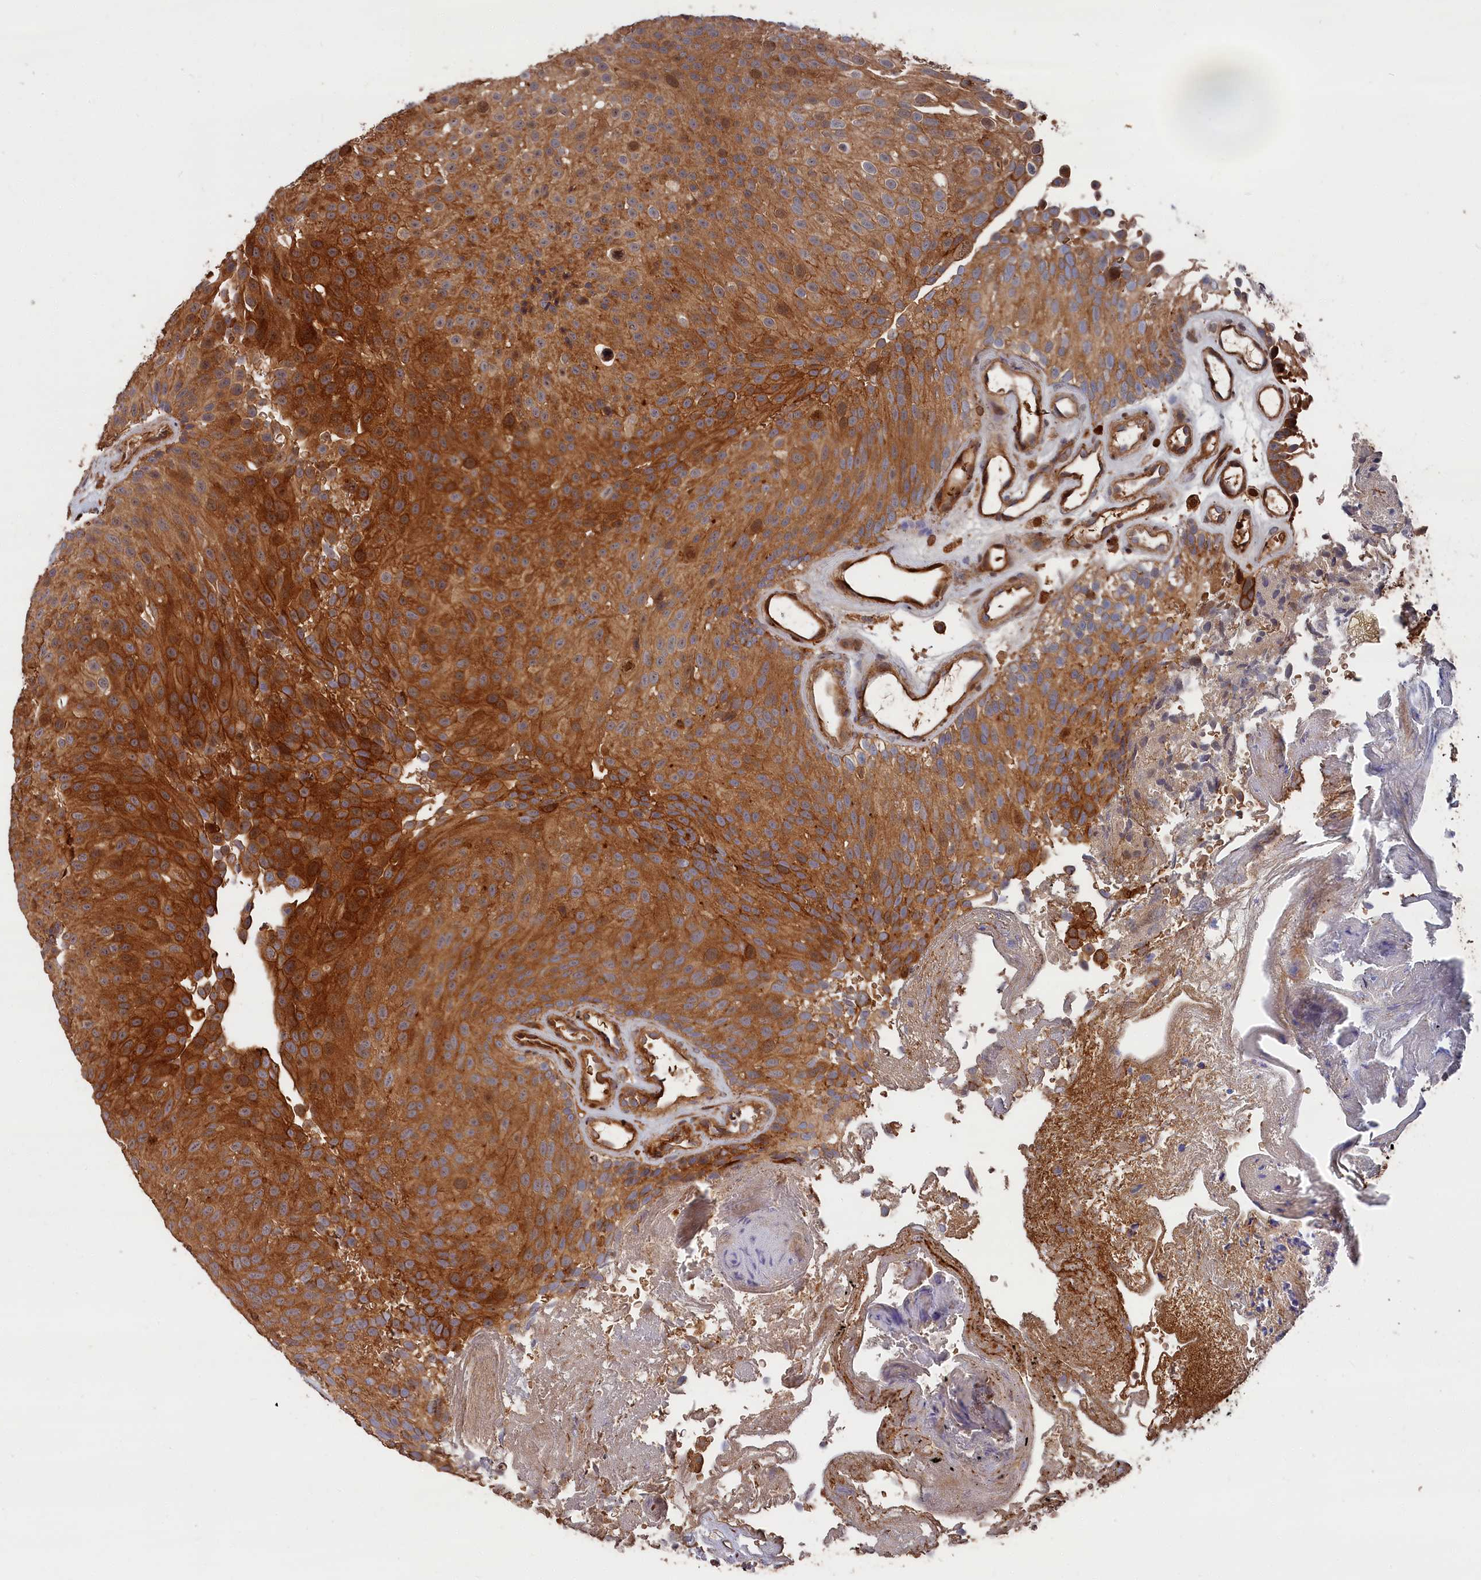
{"staining": {"intensity": "strong", "quantity": ">75%", "location": "cytoplasmic/membranous"}, "tissue": "urothelial cancer", "cell_type": "Tumor cells", "image_type": "cancer", "snomed": [{"axis": "morphology", "description": "Urothelial carcinoma, Low grade"}, {"axis": "topography", "description": "Urinary bladder"}], "caption": "High-magnification brightfield microscopy of low-grade urothelial carcinoma stained with DAB (3,3'-diaminobenzidine) (brown) and counterstained with hematoxylin (blue). tumor cells exhibit strong cytoplasmic/membranous expression is identified in about>75% of cells.", "gene": "RMI2", "patient": {"sex": "male", "age": 78}}